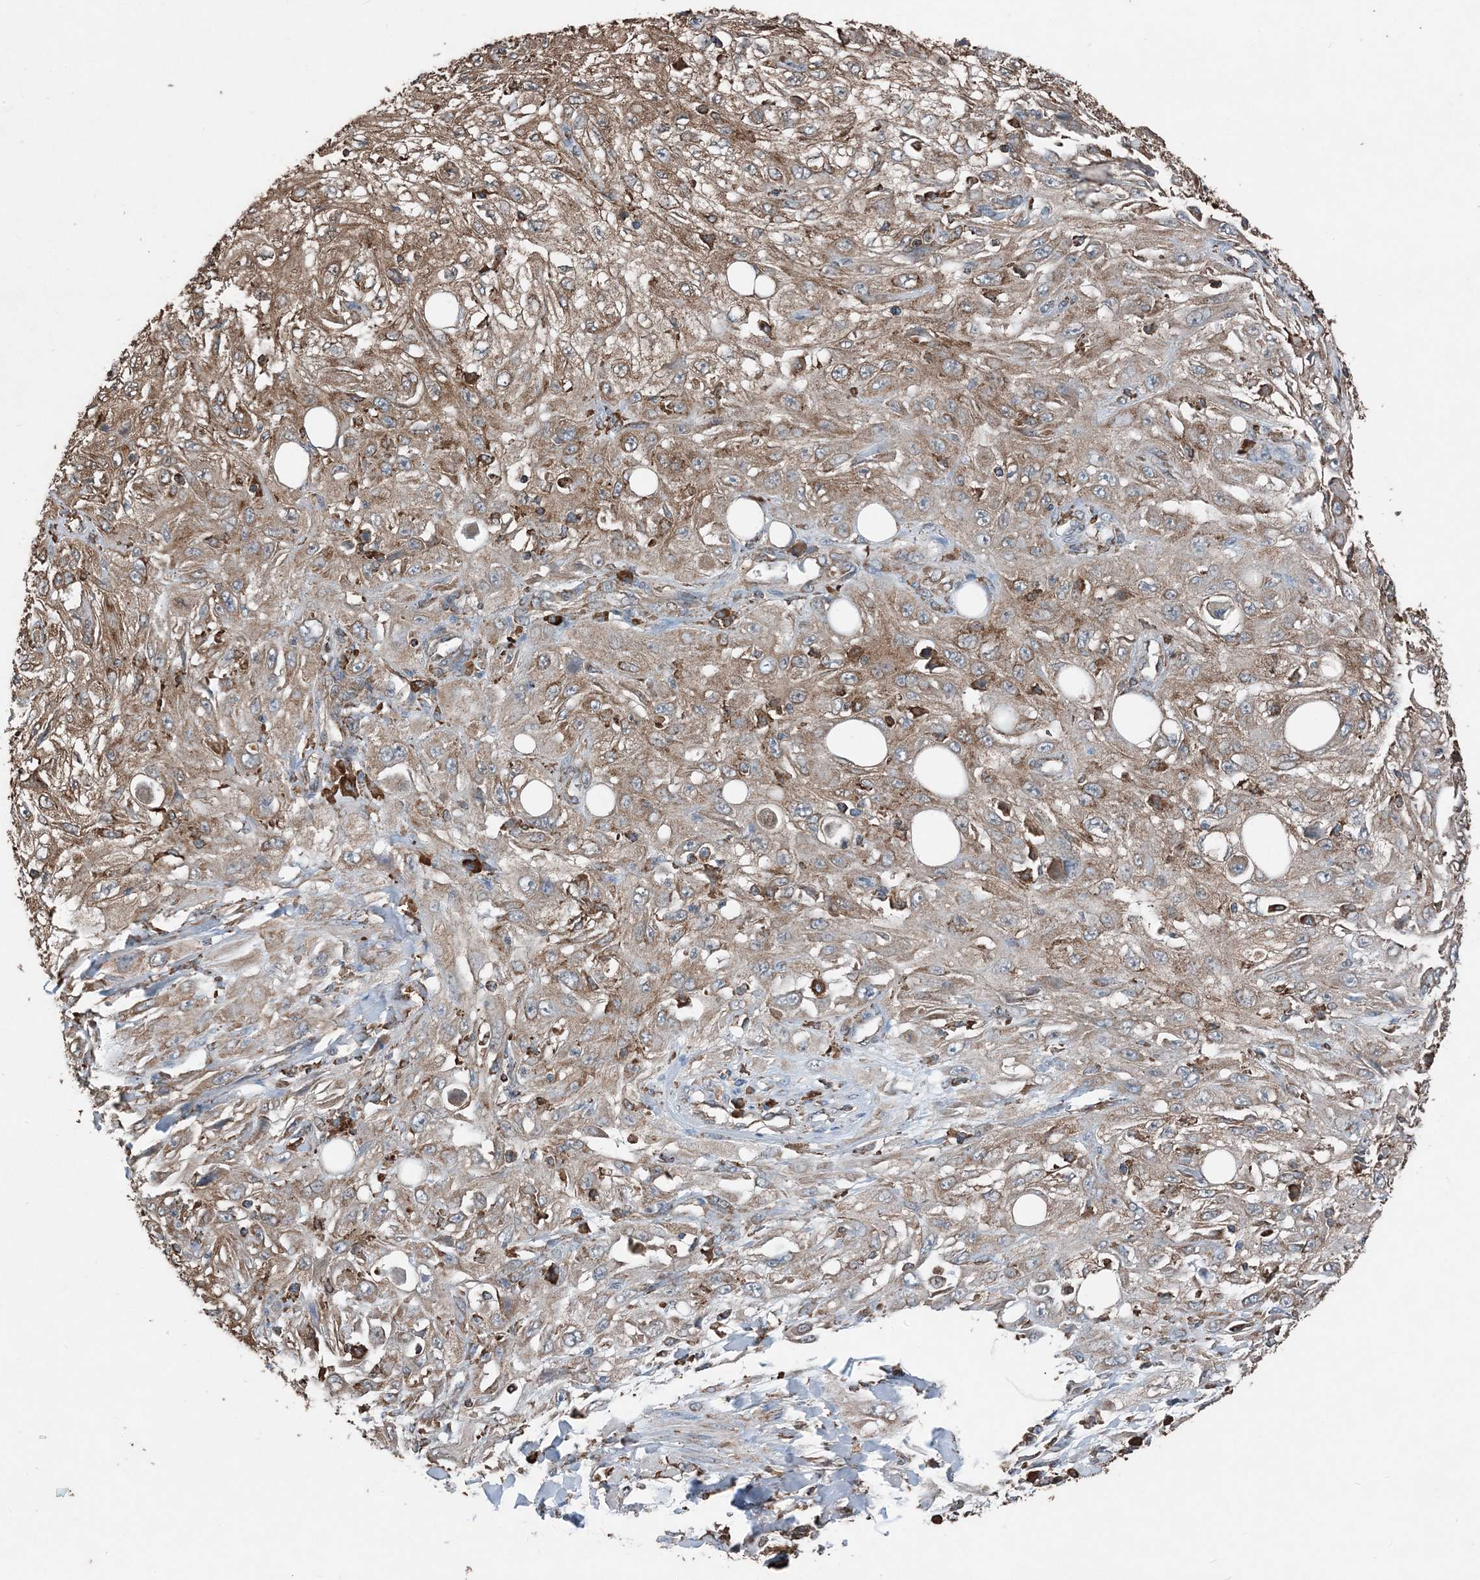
{"staining": {"intensity": "moderate", "quantity": ">75%", "location": "cytoplasmic/membranous"}, "tissue": "skin cancer", "cell_type": "Tumor cells", "image_type": "cancer", "snomed": [{"axis": "morphology", "description": "Squamous cell carcinoma, NOS"}, {"axis": "topography", "description": "Skin"}], "caption": "Immunohistochemistry (DAB (3,3'-diaminobenzidine)) staining of human squamous cell carcinoma (skin) reveals moderate cytoplasmic/membranous protein staining in about >75% of tumor cells.", "gene": "PDIA6", "patient": {"sex": "male", "age": 75}}